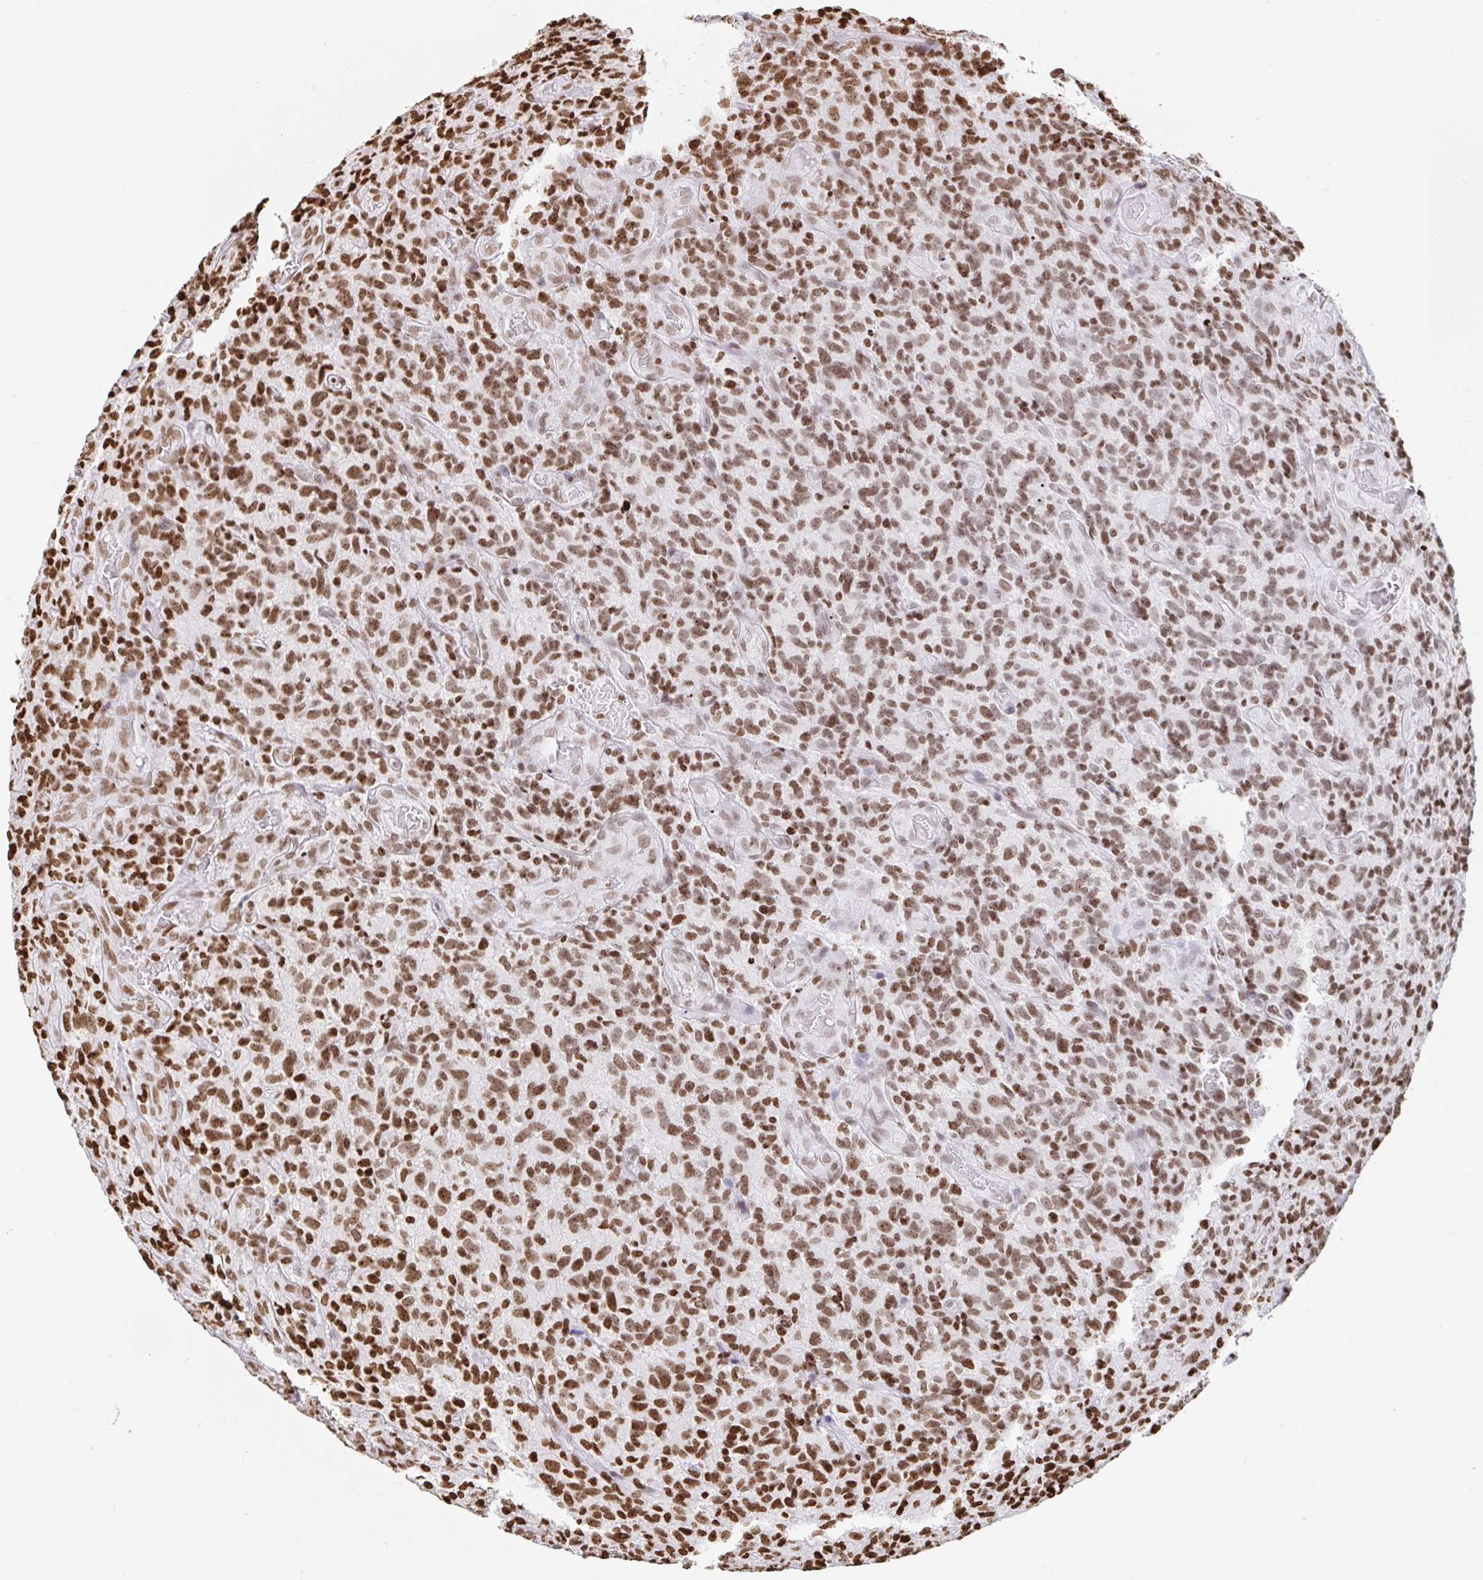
{"staining": {"intensity": "moderate", "quantity": ">75%", "location": "nuclear"}, "tissue": "glioma", "cell_type": "Tumor cells", "image_type": "cancer", "snomed": [{"axis": "morphology", "description": "Glioma, malignant, High grade"}, {"axis": "topography", "description": "Brain"}], "caption": "This is an image of IHC staining of malignant glioma (high-grade), which shows moderate positivity in the nuclear of tumor cells.", "gene": "H2BC5", "patient": {"sex": "male", "age": 76}}